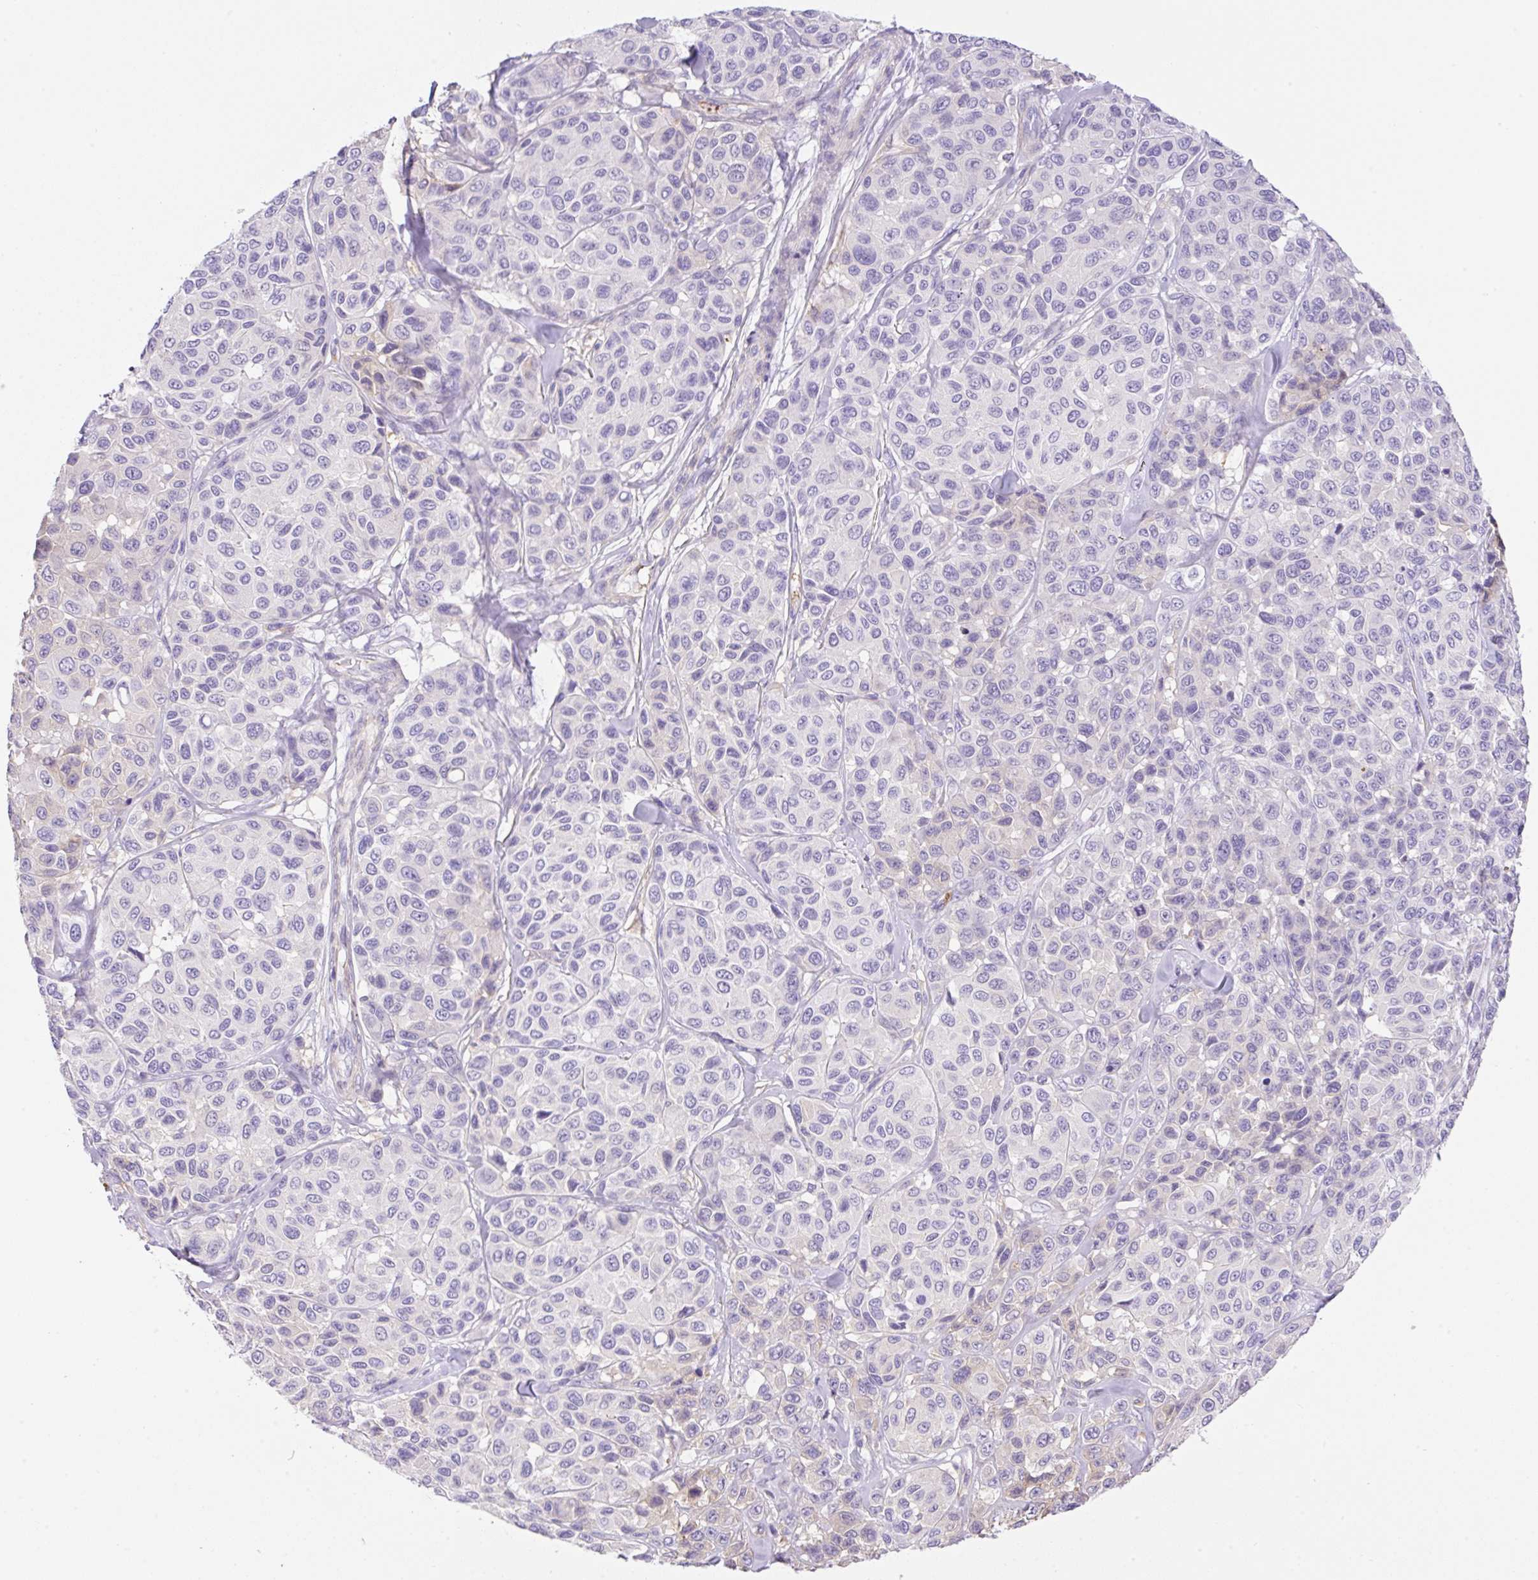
{"staining": {"intensity": "moderate", "quantity": "<25%", "location": "cytoplasmic/membranous,nuclear"}, "tissue": "melanoma", "cell_type": "Tumor cells", "image_type": "cancer", "snomed": [{"axis": "morphology", "description": "Malignant melanoma, NOS"}, {"axis": "topography", "description": "Skin"}], "caption": "Malignant melanoma was stained to show a protein in brown. There is low levels of moderate cytoplasmic/membranous and nuclear expression in approximately <25% of tumor cells.", "gene": "TDRD15", "patient": {"sex": "female", "age": 66}}